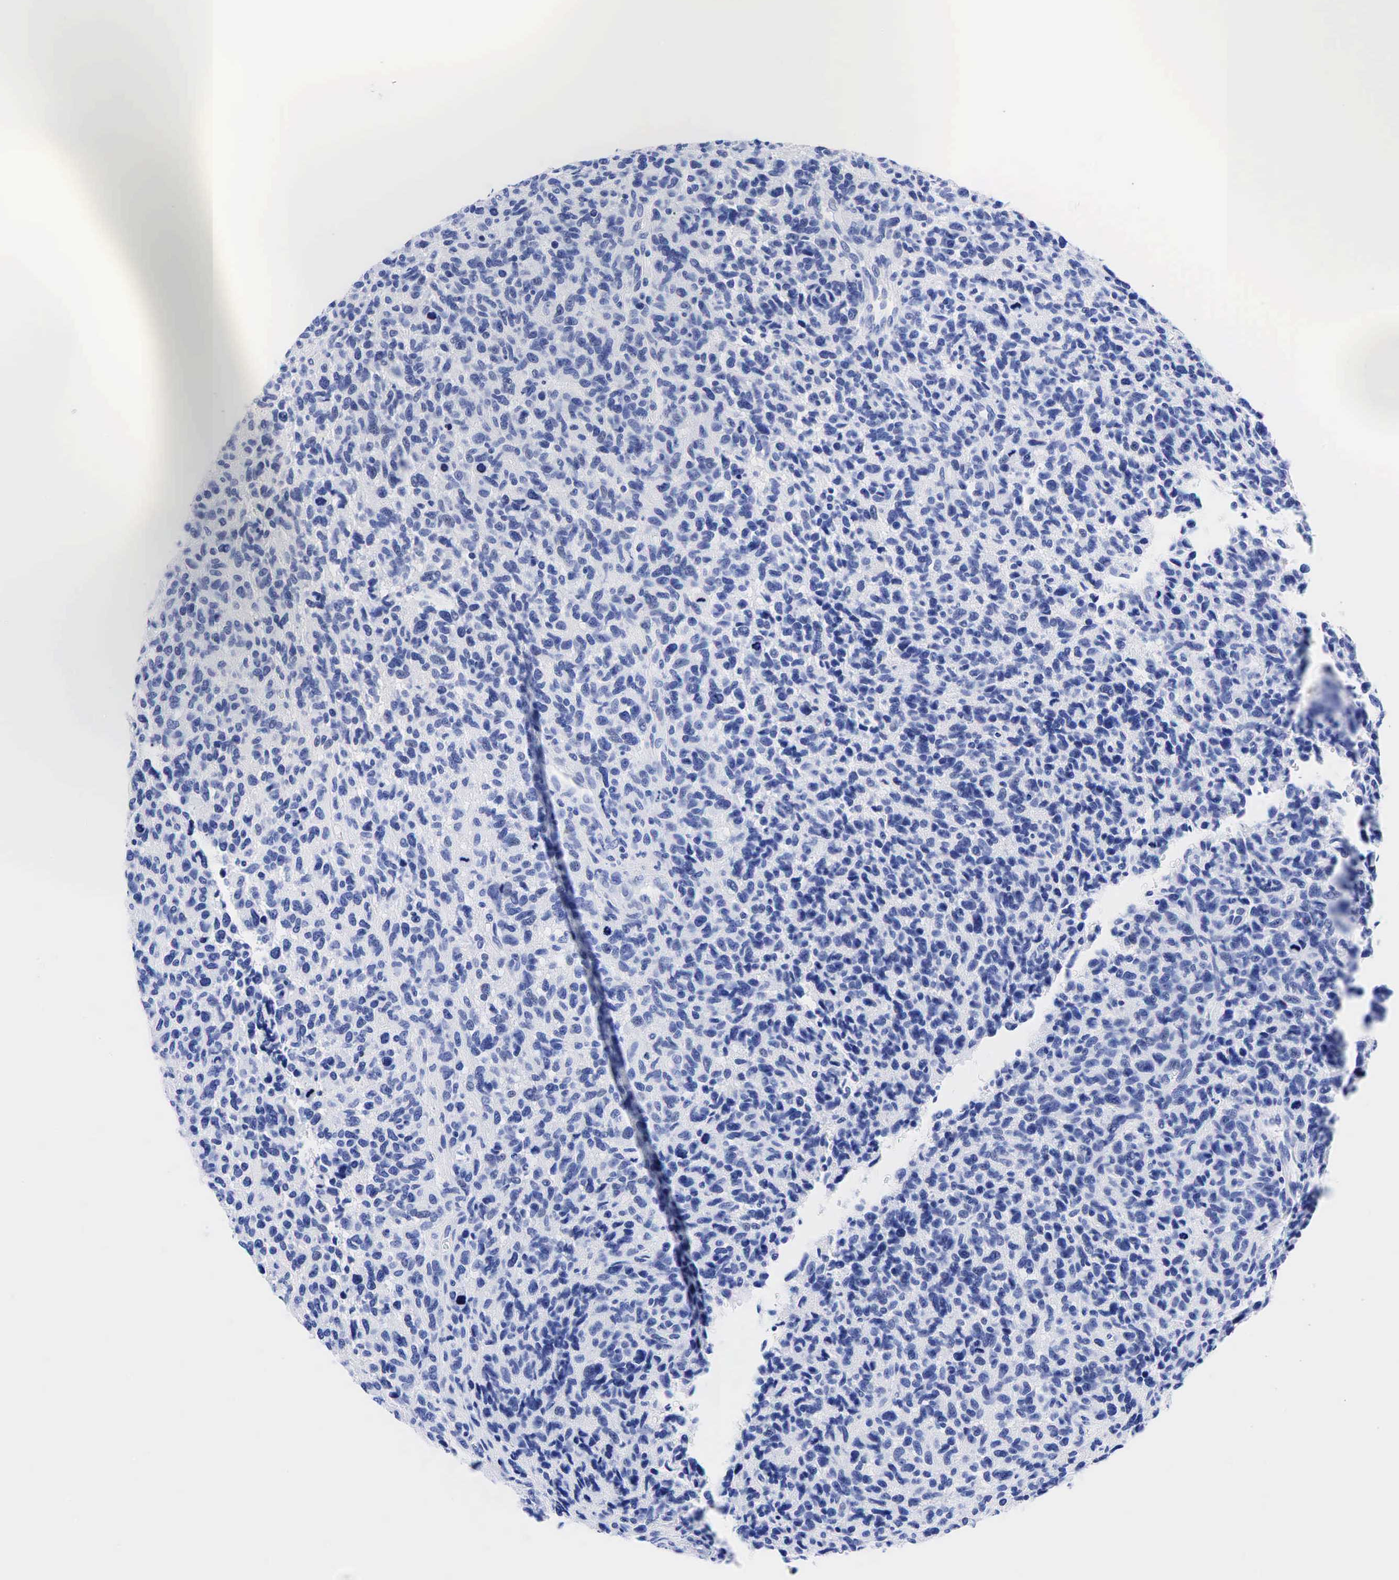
{"staining": {"intensity": "negative", "quantity": "none", "location": "none"}, "tissue": "glioma", "cell_type": "Tumor cells", "image_type": "cancer", "snomed": [{"axis": "morphology", "description": "Glioma, malignant, High grade"}, {"axis": "topography", "description": "Brain"}], "caption": "Photomicrograph shows no significant protein staining in tumor cells of glioma.", "gene": "CEACAM5", "patient": {"sex": "male", "age": 77}}